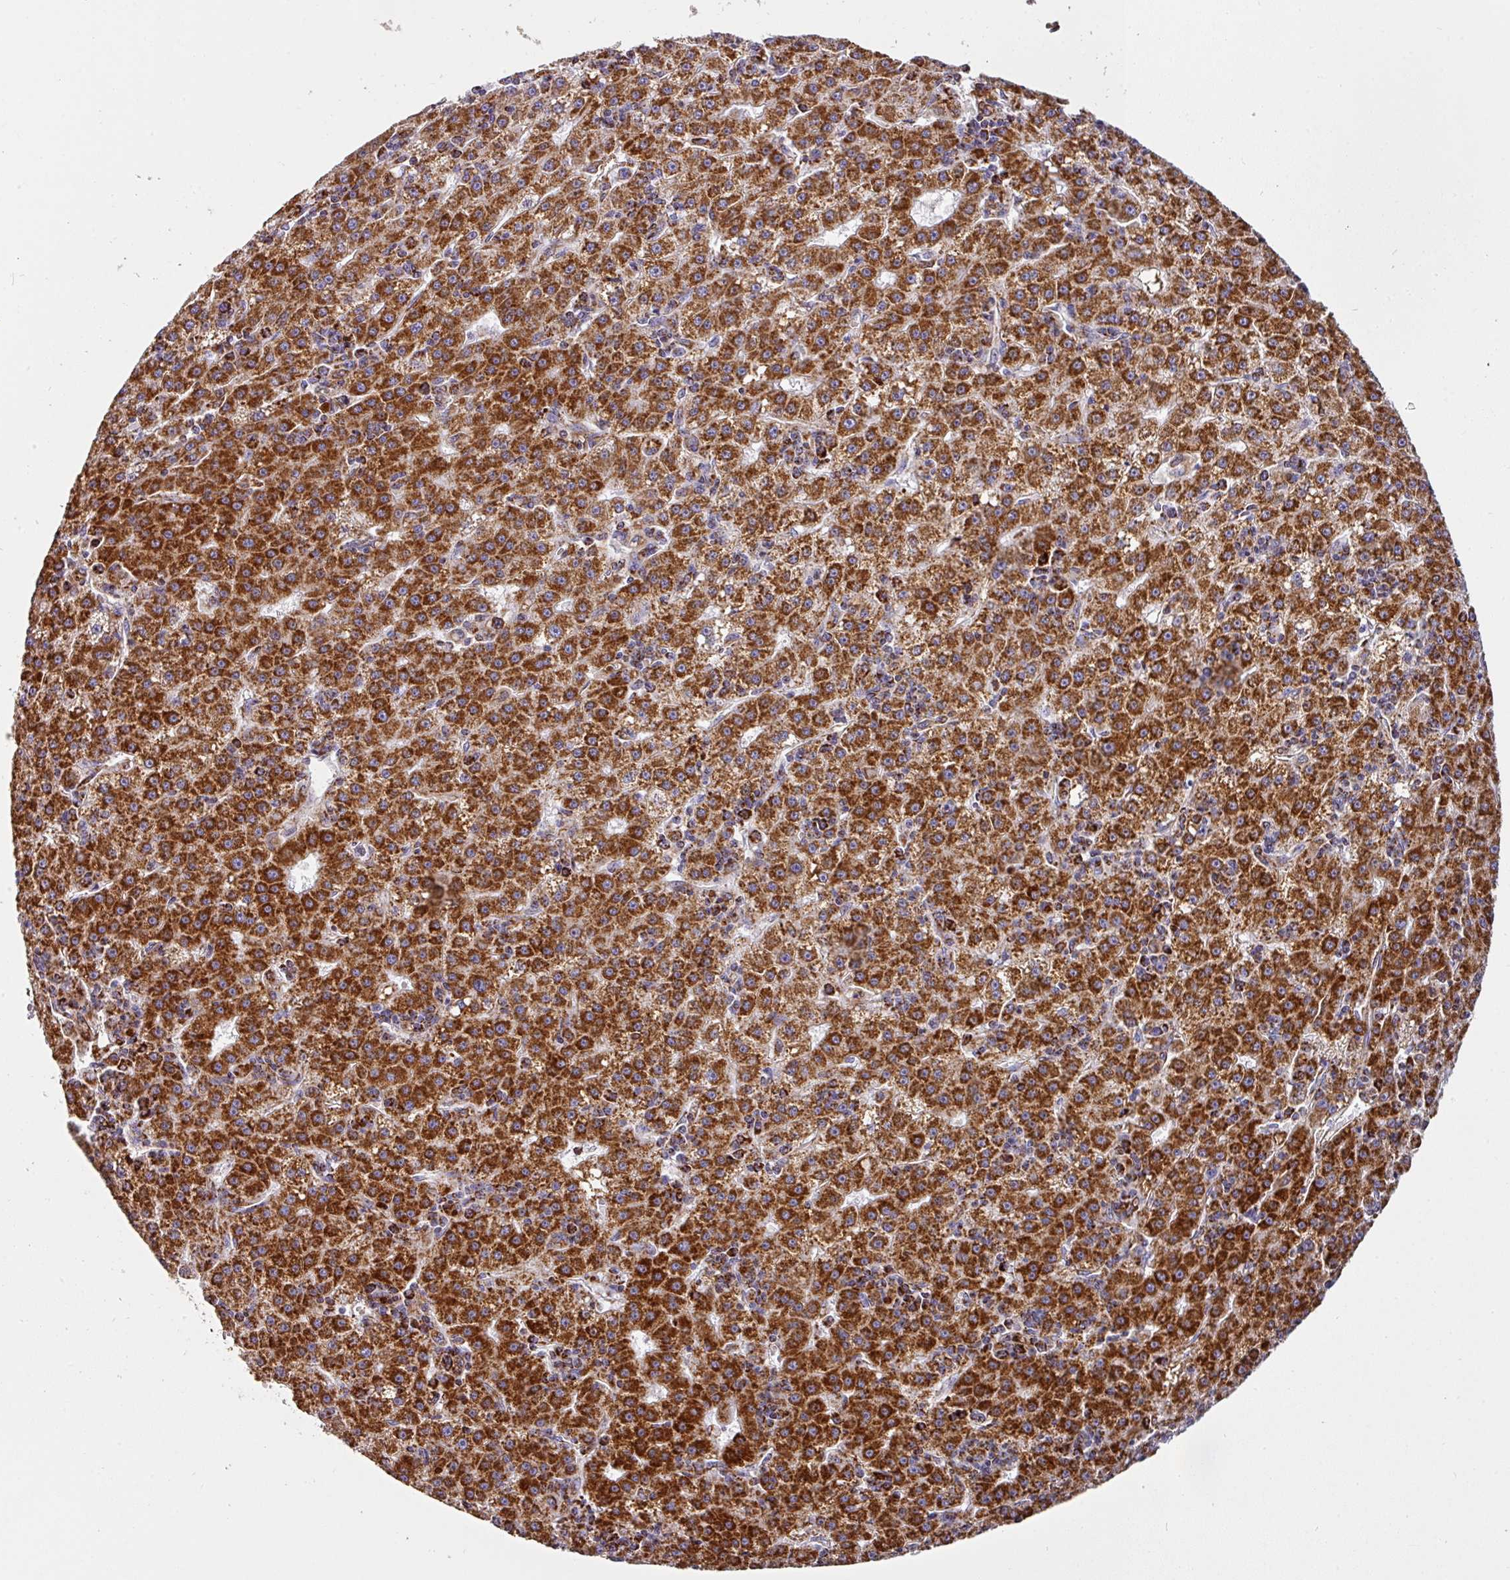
{"staining": {"intensity": "strong", "quantity": ">75%", "location": "cytoplasmic/membranous"}, "tissue": "liver cancer", "cell_type": "Tumor cells", "image_type": "cancer", "snomed": [{"axis": "morphology", "description": "Carcinoma, Hepatocellular, NOS"}, {"axis": "topography", "description": "Liver"}], "caption": "Immunohistochemistry (IHC) of liver cancer (hepatocellular carcinoma) shows high levels of strong cytoplasmic/membranous staining in approximately >75% of tumor cells.", "gene": "UQCRFS1", "patient": {"sex": "male", "age": 76}}